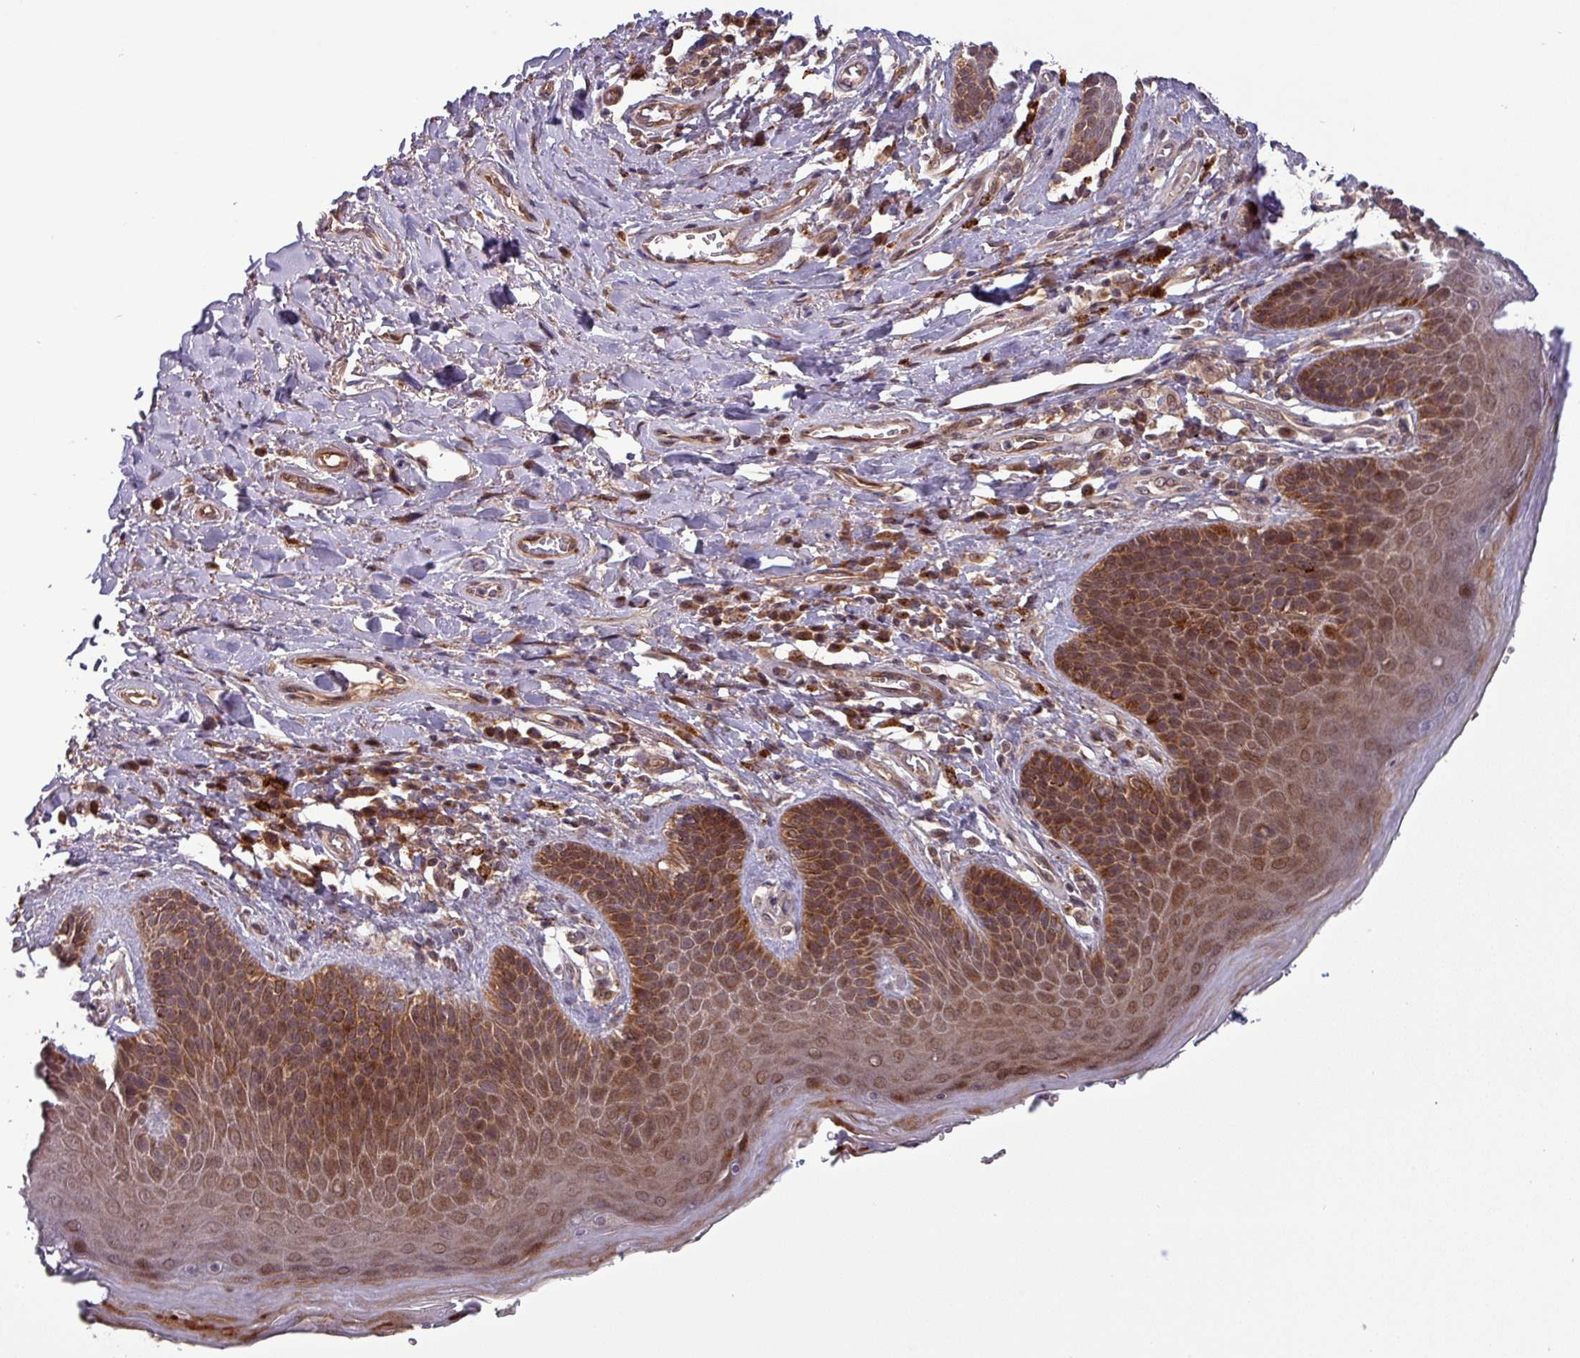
{"staining": {"intensity": "strong", "quantity": ">75%", "location": "cytoplasmic/membranous"}, "tissue": "skin", "cell_type": "Epidermal cells", "image_type": "normal", "snomed": [{"axis": "morphology", "description": "Normal tissue, NOS"}, {"axis": "topography", "description": "Anal"}], "caption": "Protein staining shows strong cytoplasmic/membranous expression in about >75% of epidermal cells in unremarkable skin. The staining is performed using DAB brown chromogen to label protein expression. The nuclei are counter-stained blue using hematoxylin.", "gene": "PUS1", "patient": {"sex": "female", "age": 89}}